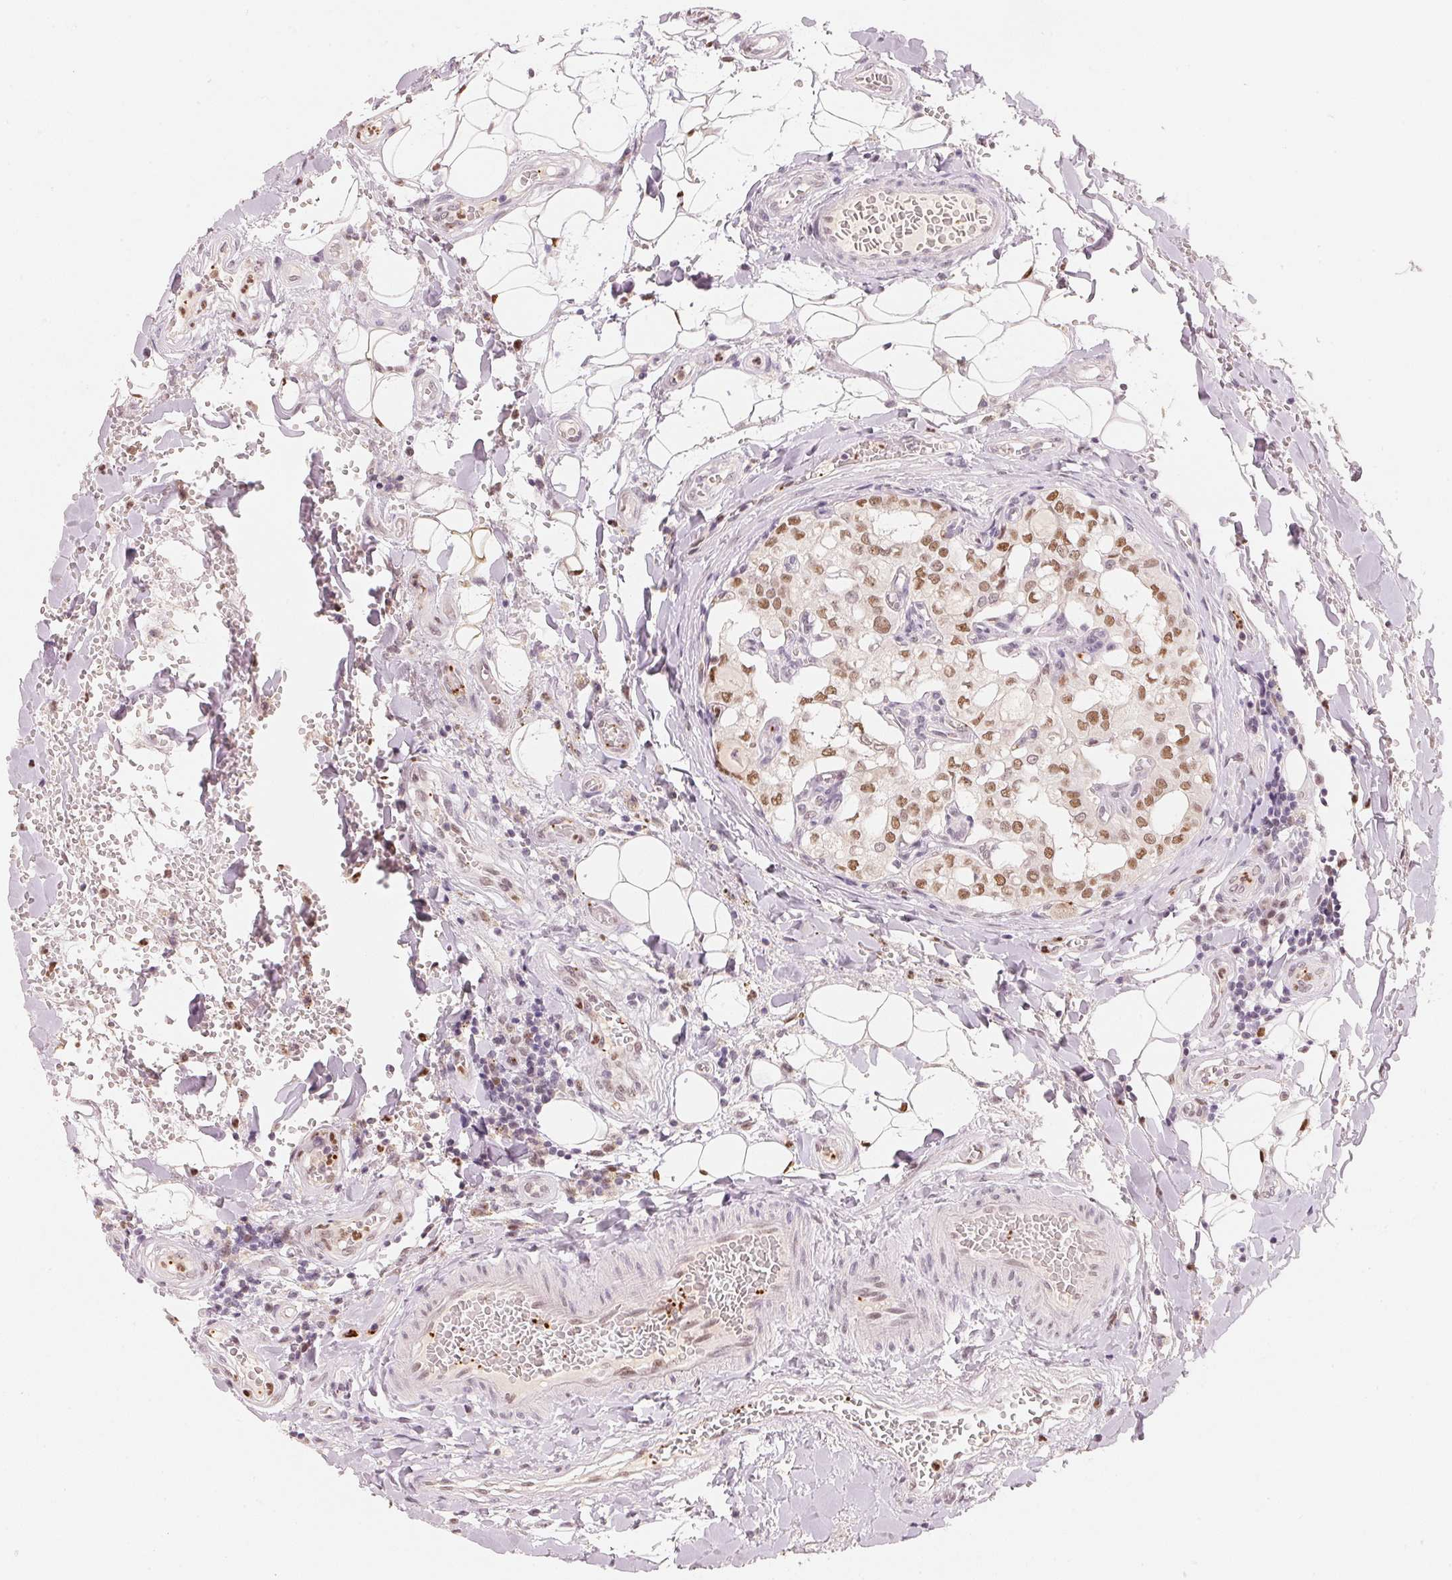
{"staining": {"intensity": "moderate", "quantity": ">75%", "location": "nuclear"}, "tissue": "thyroid cancer", "cell_type": "Tumor cells", "image_type": "cancer", "snomed": [{"axis": "morphology", "description": "Papillary adenocarcinoma, NOS"}, {"axis": "topography", "description": "Thyroid gland"}], "caption": "An IHC micrograph of neoplastic tissue is shown. Protein staining in brown highlights moderate nuclear positivity in papillary adenocarcinoma (thyroid) within tumor cells.", "gene": "ARHGAP22", "patient": {"sex": "male", "age": 20}}